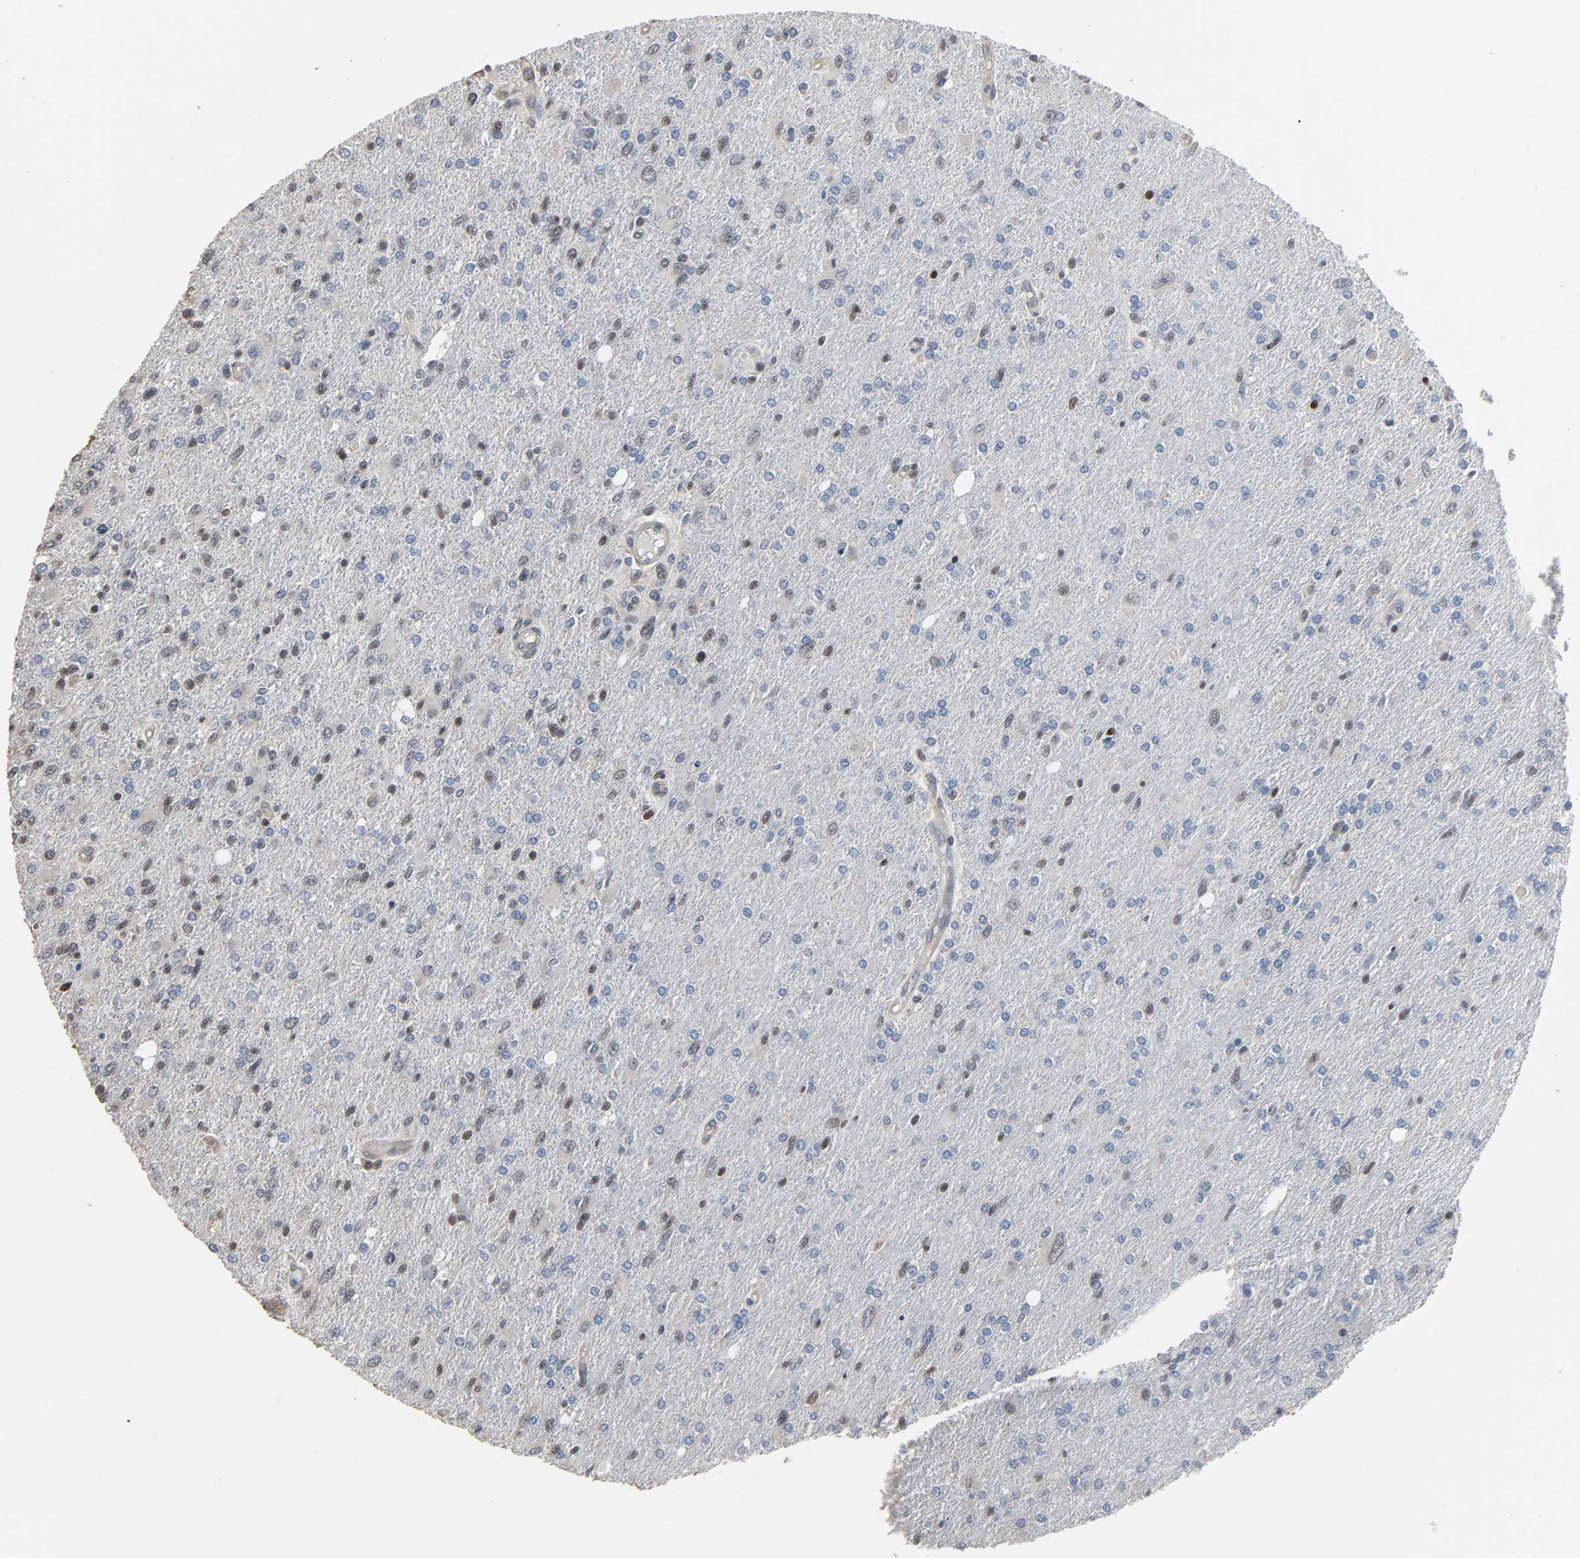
{"staining": {"intensity": "moderate", "quantity": "<25%", "location": "nuclear"}, "tissue": "glioma", "cell_type": "Tumor cells", "image_type": "cancer", "snomed": [{"axis": "morphology", "description": "Glioma, malignant, High grade"}, {"axis": "topography", "description": "Cerebral cortex"}], "caption": "Immunohistochemistry (IHC) of human glioma exhibits low levels of moderate nuclear expression in approximately <25% of tumor cells.", "gene": "SOX6", "patient": {"sex": "male", "age": 76}}